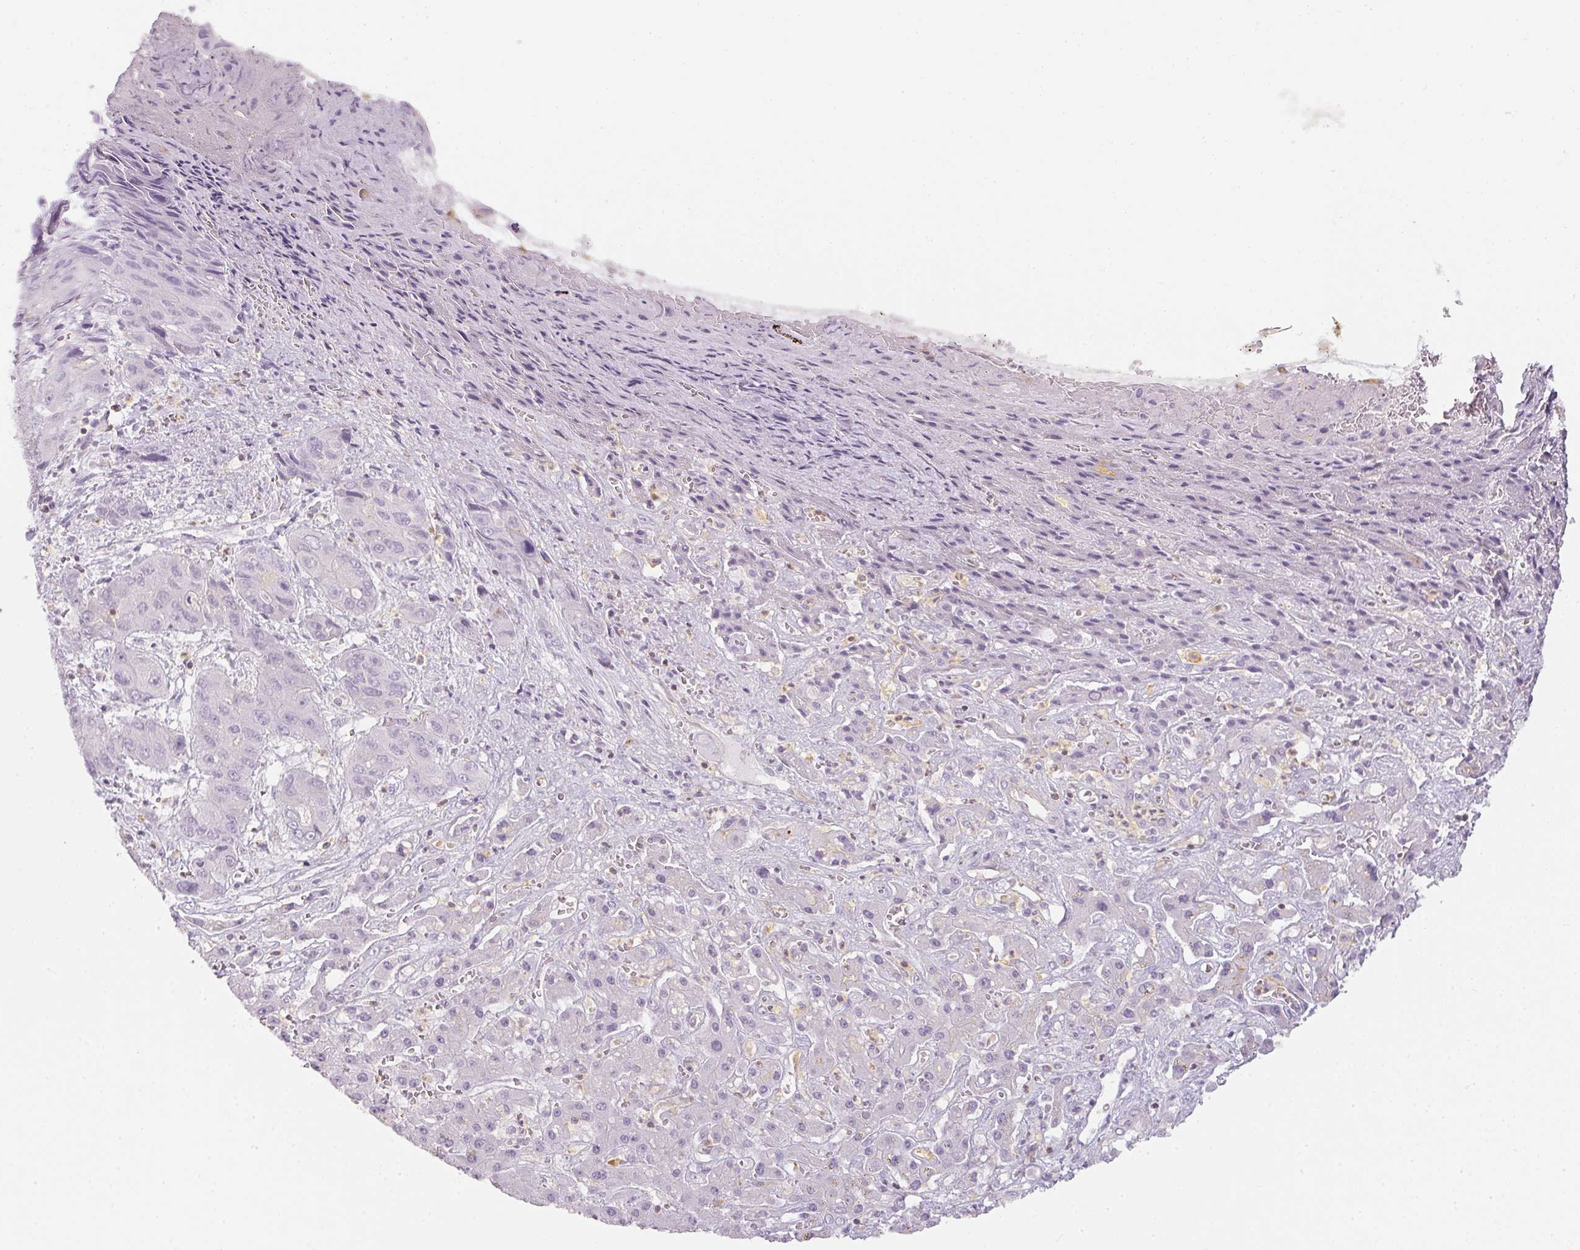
{"staining": {"intensity": "negative", "quantity": "none", "location": "none"}, "tissue": "liver cancer", "cell_type": "Tumor cells", "image_type": "cancer", "snomed": [{"axis": "morphology", "description": "Cholangiocarcinoma"}, {"axis": "topography", "description": "Liver"}], "caption": "Immunohistochemical staining of human liver cancer (cholangiocarcinoma) exhibits no significant expression in tumor cells. (Stains: DAB (3,3'-diaminobenzidine) IHC with hematoxylin counter stain, Microscopy: brightfield microscopy at high magnification).", "gene": "TMEM42", "patient": {"sex": "male", "age": 67}}